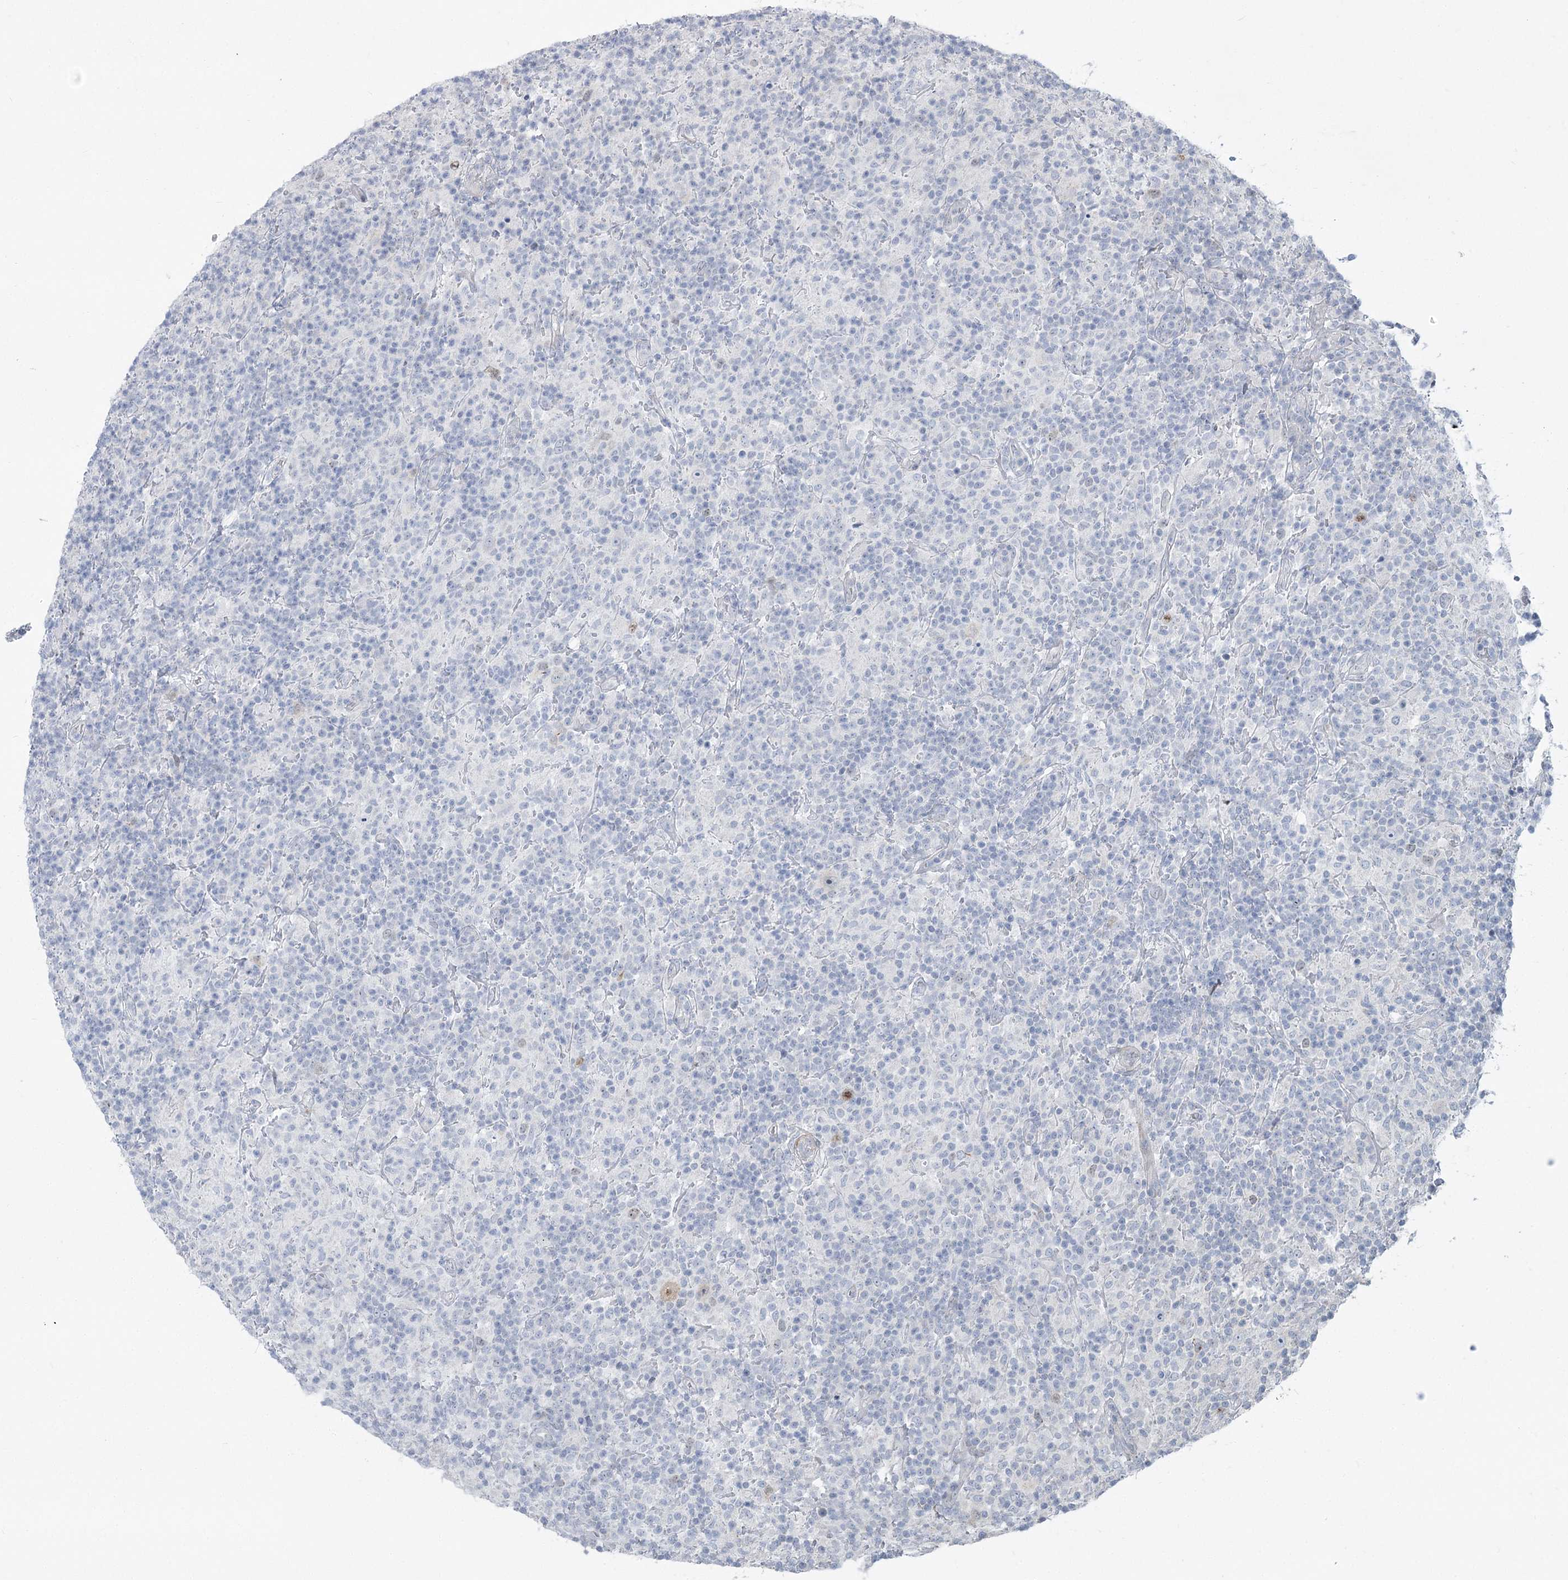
{"staining": {"intensity": "negative", "quantity": "none", "location": "none"}, "tissue": "lymphoma", "cell_type": "Tumor cells", "image_type": "cancer", "snomed": [{"axis": "morphology", "description": "Hodgkin's disease, NOS"}, {"axis": "topography", "description": "Lymph node"}], "caption": "This micrograph is of Hodgkin's disease stained with immunohistochemistry (IHC) to label a protein in brown with the nuclei are counter-stained blue. There is no expression in tumor cells. (Brightfield microscopy of DAB (3,3'-diaminobenzidine) immunohistochemistry (IHC) at high magnification).", "gene": "ABITRAM", "patient": {"sex": "male", "age": 70}}